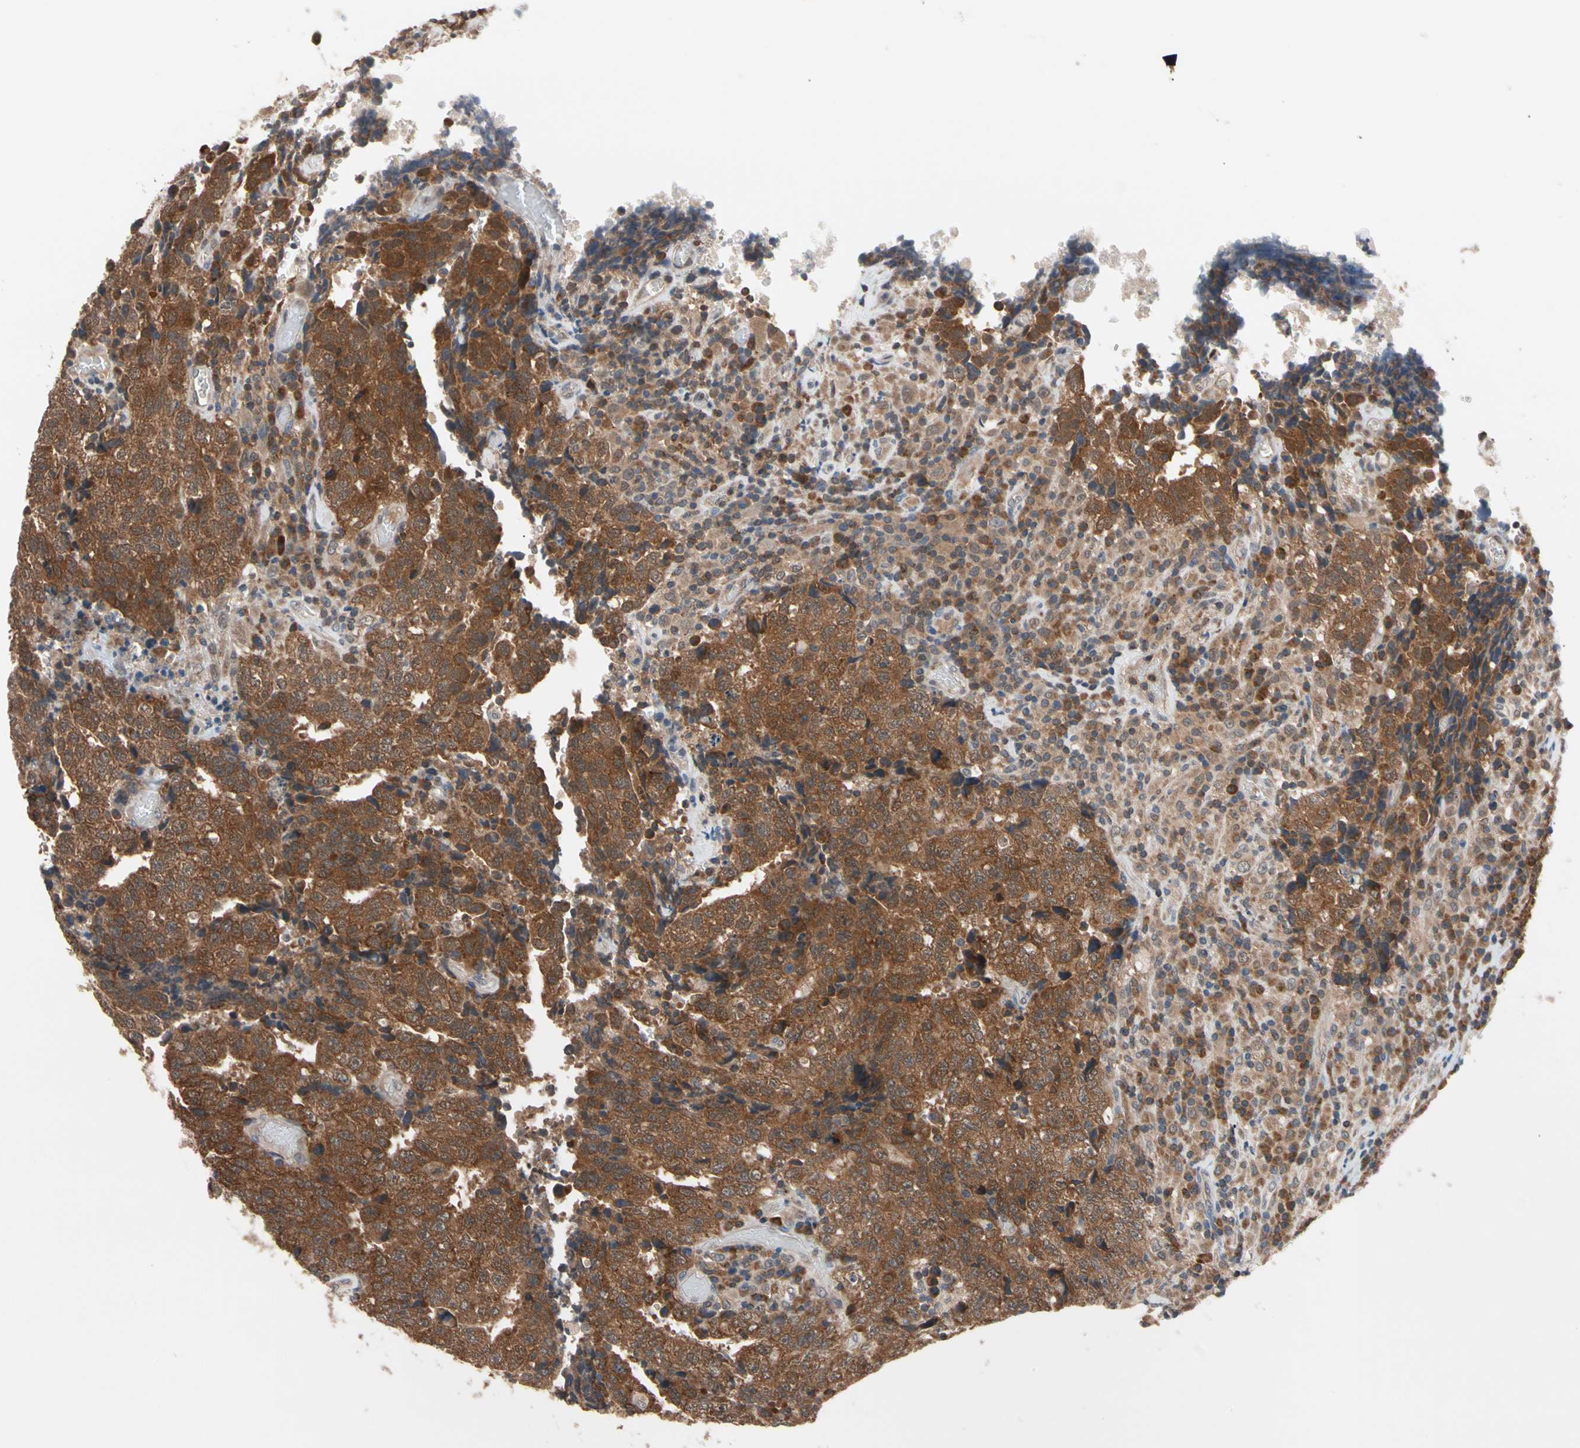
{"staining": {"intensity": "strong", "quantity": ">75%", "location": "cytoplasmic/membranous"}, "tissue": "testis cancer", "cell_type": "Tumor cells", "image_type": "cancer", "snomed": [{"axis": "morphology", "description": "Necrosis, NOS"}, {"axis": "morphology", "description": "Carcinoma, Embryonal, NOS"}, {"axis": "topography", "description": "Testis"}], "caption": "Immunohistochemical staining of testis cancer demonstrates strong cytoplasmic/membranous protein positivity in about >75% of tumor cells.", "gene": "MTHFS", "patient": {"sex": "male", "age": 19}}